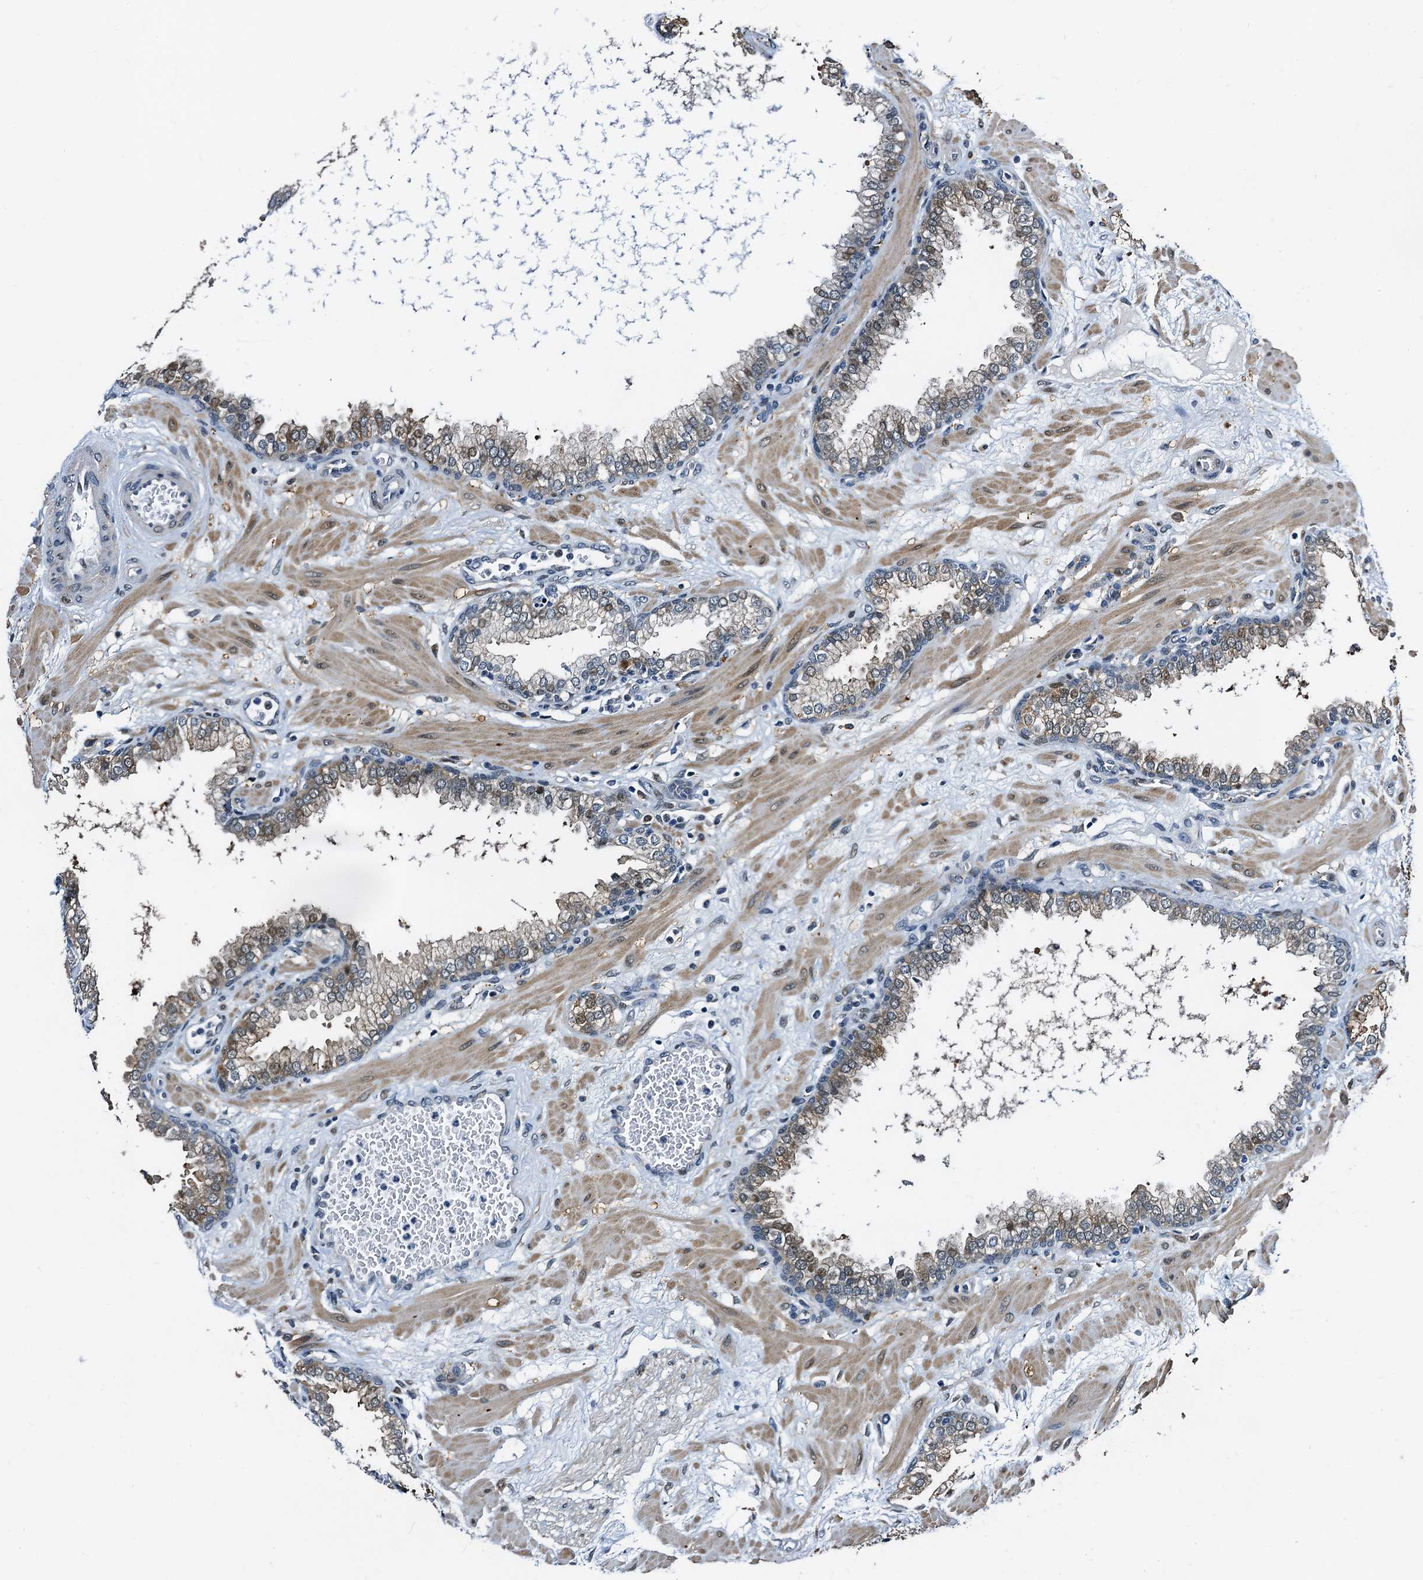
{"staining": {"intensity": "weak", "quantity": "25%-75%", "location": "nuclear"}, "tissue": "prostate", "cell_type": "Glandular cells", "image_type": "normal", "snomed": [{"axis": "morphology", "description": "Normal tissue, NOS"}, {"axis": "morphology", "description": "Urothelial carcinoma, Low grade"}, {"axis": "topography", "description": "Urinary bladder"}, {"axis": "topography", "description": "Prostate"}], "caption": "Immunohistochemistry (IHC) (DAB (3,3'-diaminobenzidine)) staining of benign prostate exhibits weak nuclear protein positivity in approximately 25%-75% of glandular cells.", "gene": "FAM222A", "patient": {"sex": "male", "age": 60}}